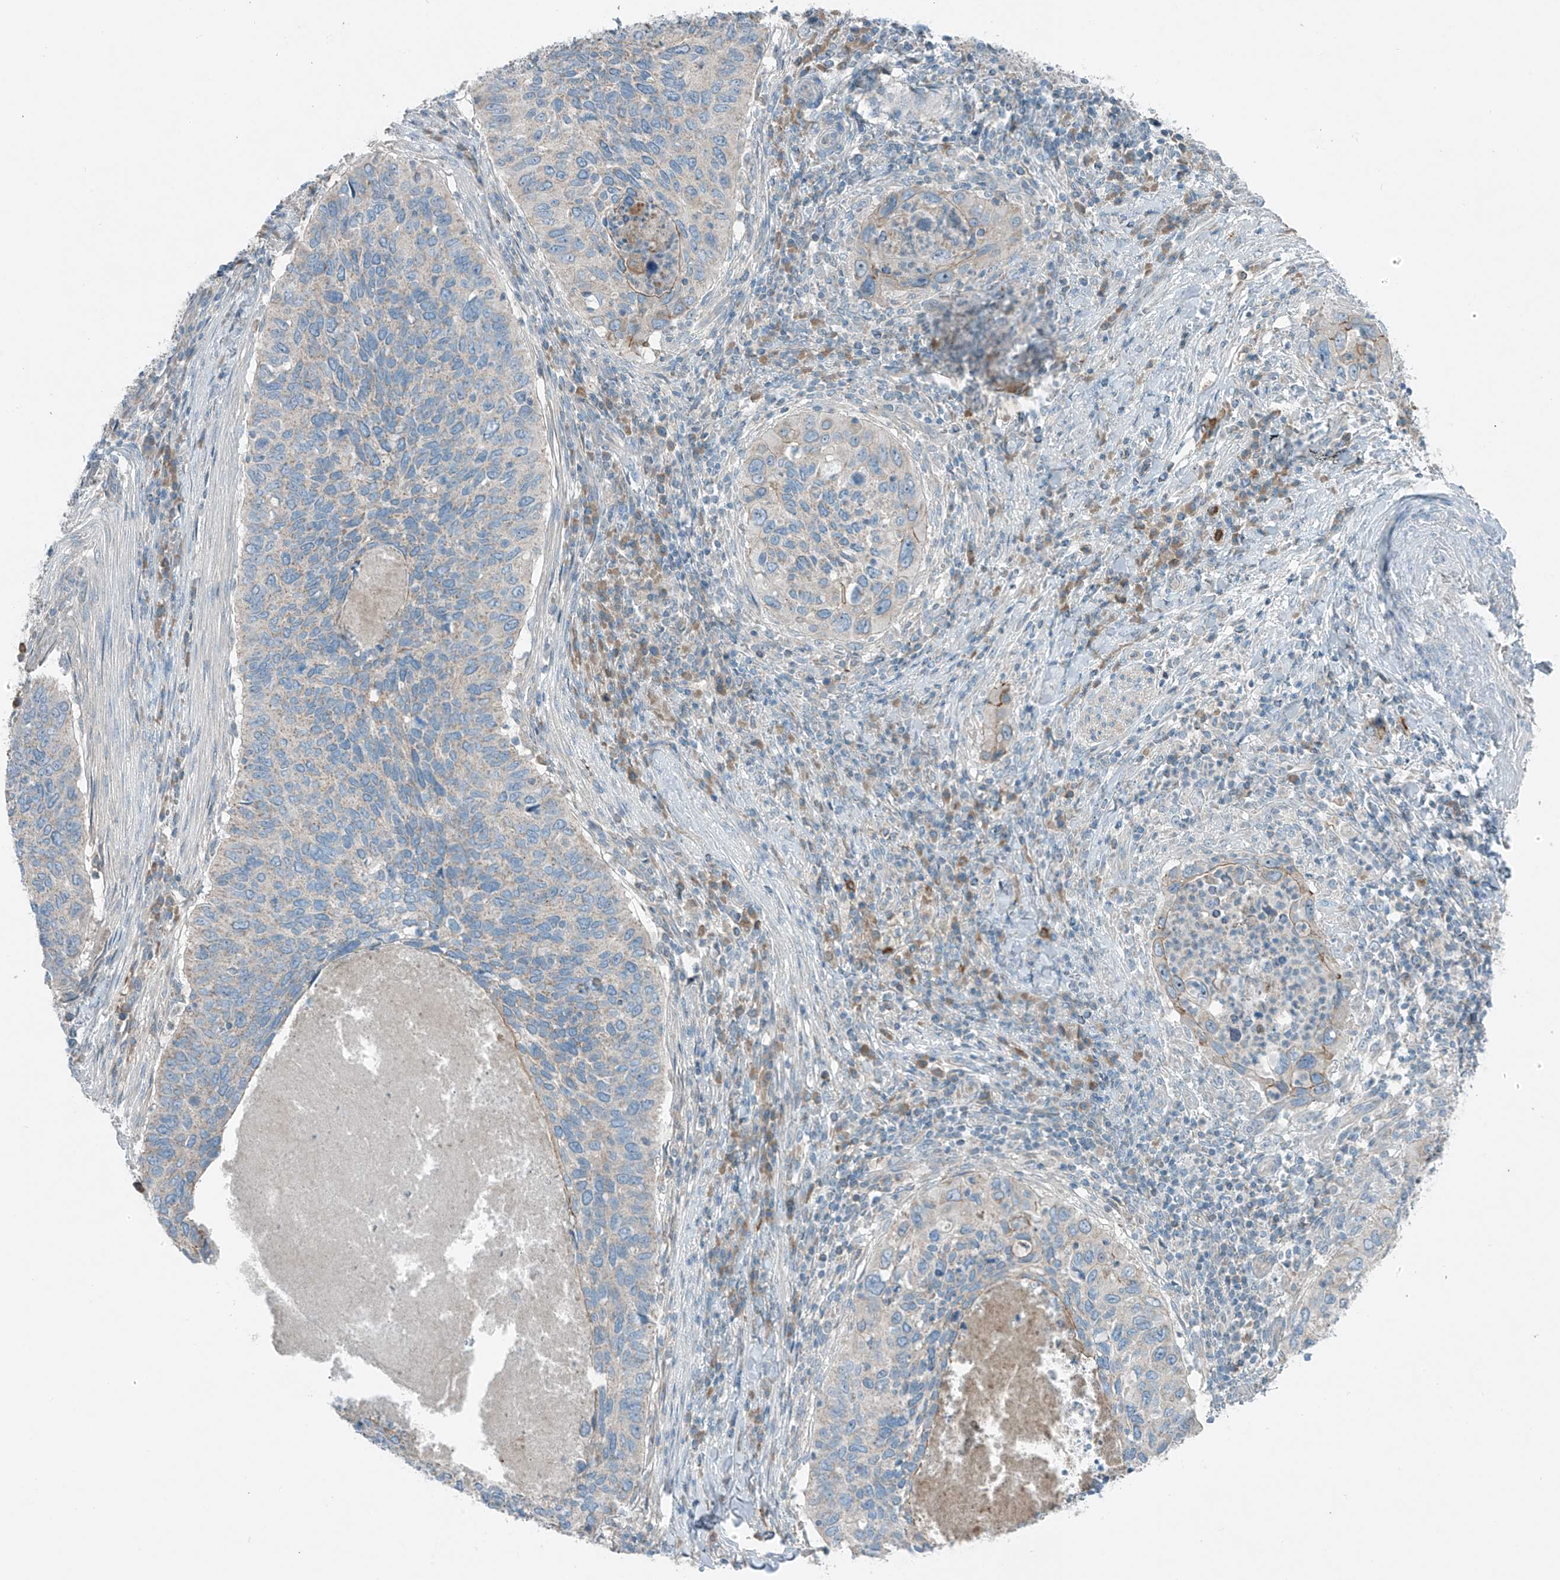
{"staining": {"intensity": "negative", "quantity": "none", "location": "none"}, "tissue": "cervical cancer", "cell_type": "Tumor cells", "image_type": "cancer", "snomed": [{"axis": "morphology", "description": "Squamous cell carcinoma, NOS"}, {"axis": "topography", "description": "Cervix"}], "caption": "DAB immunohistochemical staining of human cervical squamous cell carcinoma demonstrates no significant positivity in tumor cells.", "gene": "FAM131C", "patient": {"sex": "female", "age": 38}}